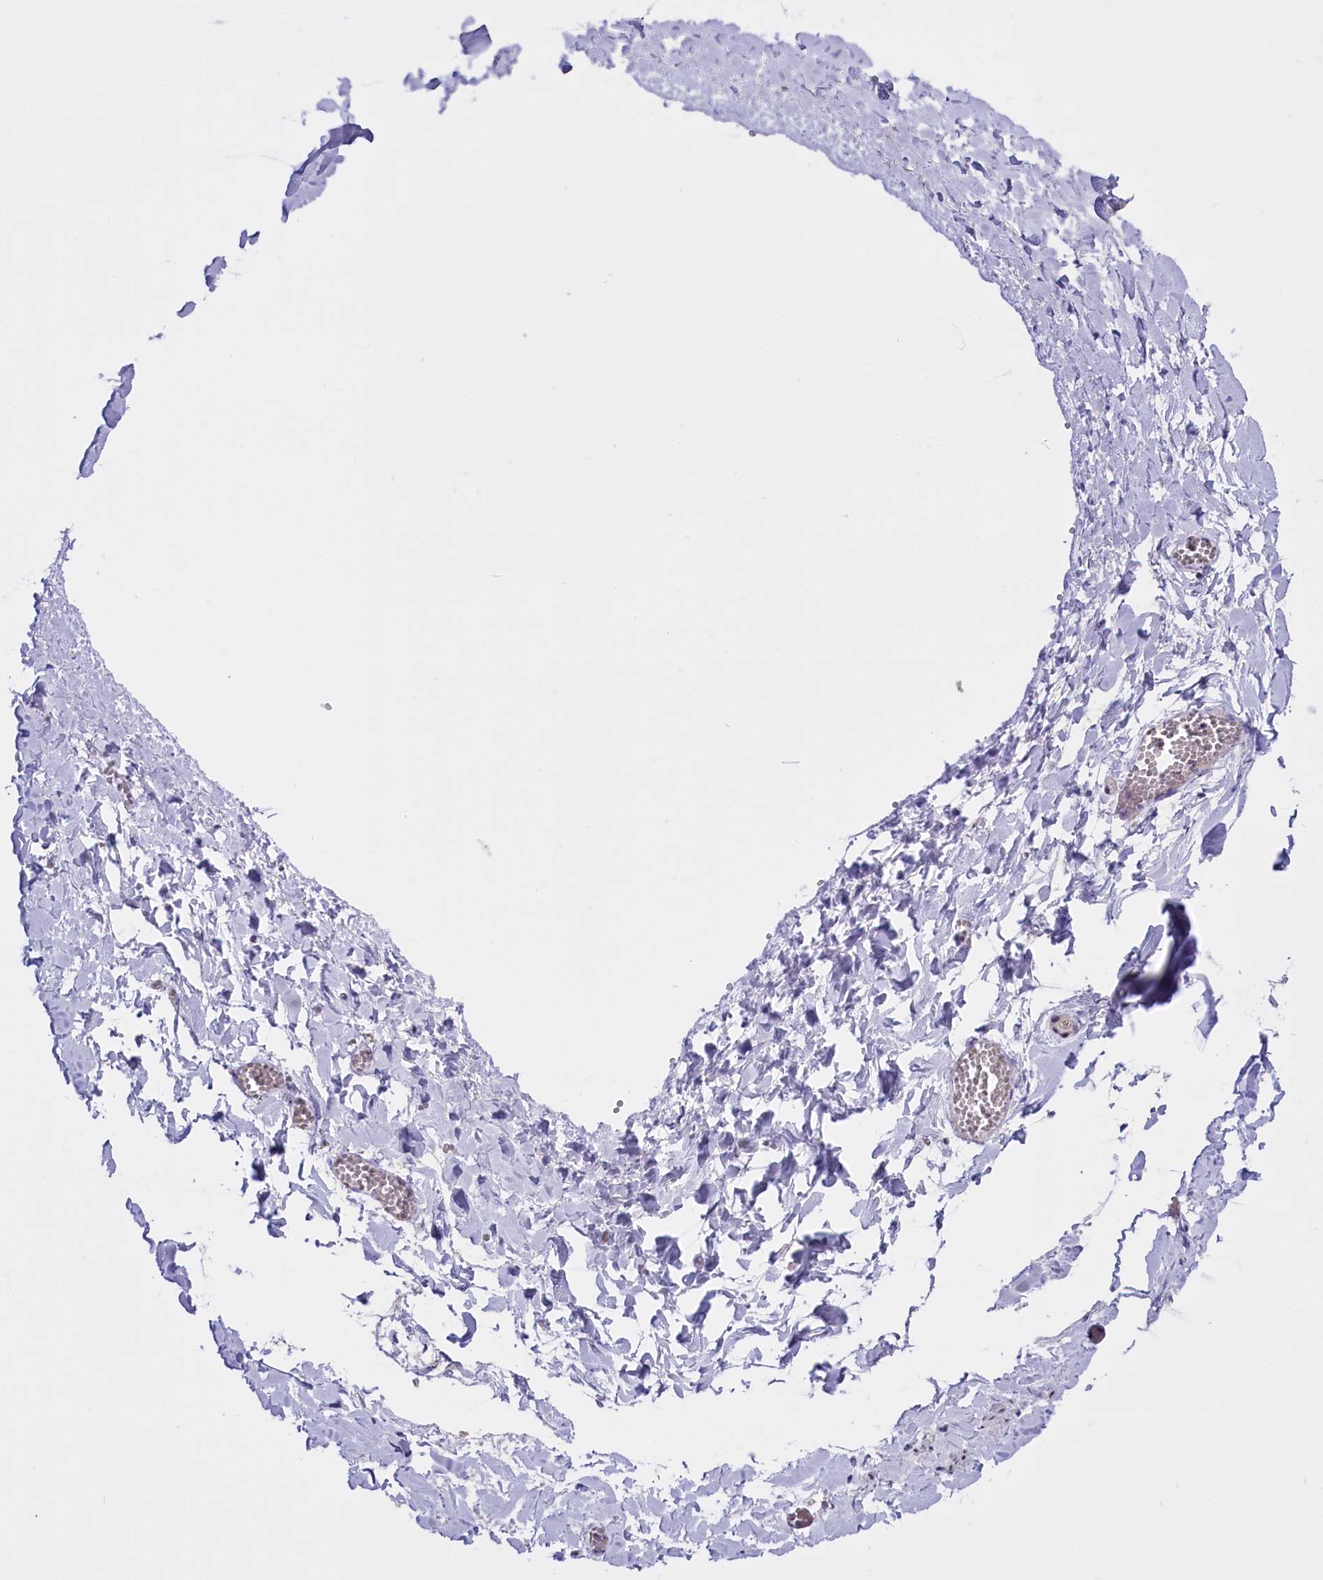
{"staining": {"intensity": "weak", "quantity": "<25%", "location": "nuclear"}, "tissue": "adipose tissue", "cell_type": "Adipocytes", "image_type": "normal", "snomed": [{"axis": "morphology", "description": "Normal tissue, NOS"}, {"axis": "topography", "description": "Gallbladder"}, {"axis": "topography", "description": "Peripheral nerve tissue"}], "caption": "Adipocytes show no significant staining in unremarkable adipose tissue. The staining was performed using DAB to visualize the protein expression in brown, while the nuclei were stained in blue with hematoxylin (Magnification: 20x).", "gene": "TBL3", "patient": {"sex": "male", "age": 38}}